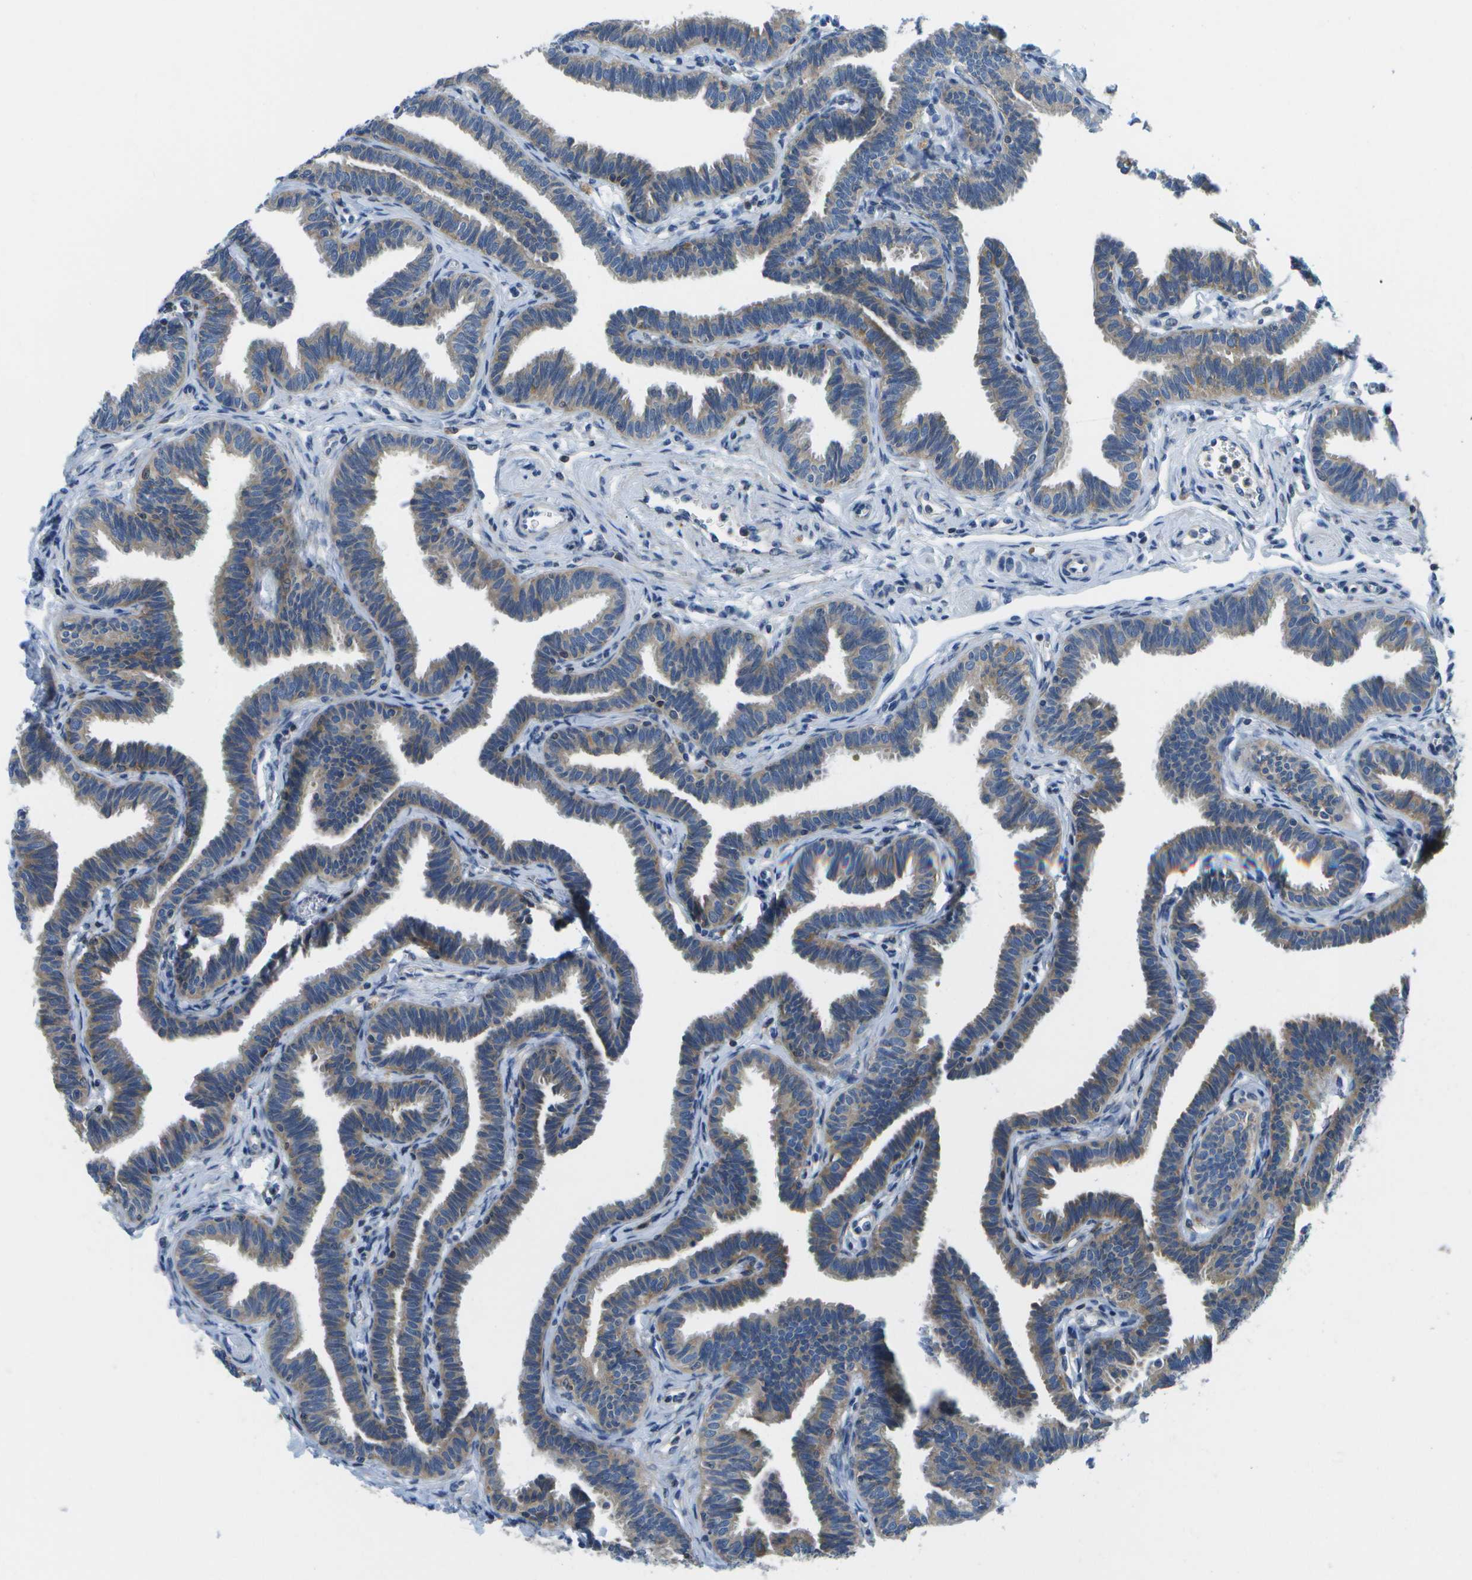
{"staining": {"intensity": "moderate", "quantity": ">75%", "location": "cytoplasmic/membranous"}, "tissue": "fallopian tube", "cell_type": "Glandular cells", "image_type": "normal", "snomed": [{"axis": "morphology", "description": "Normal tissue, NOS"}, {"axis": "topography", "description": "Fallopian tube"}, {"axis": "topography", "description": "Ovary"}], "caption": "Fallopian tube stained with DAB immunohistochemistry demonstrates medium levels of moderate cytoplasmic/membranous staining in about >75% of glandular cells.", "gene": "GDF5", "patient": {"sex": "female", "age": 23}}